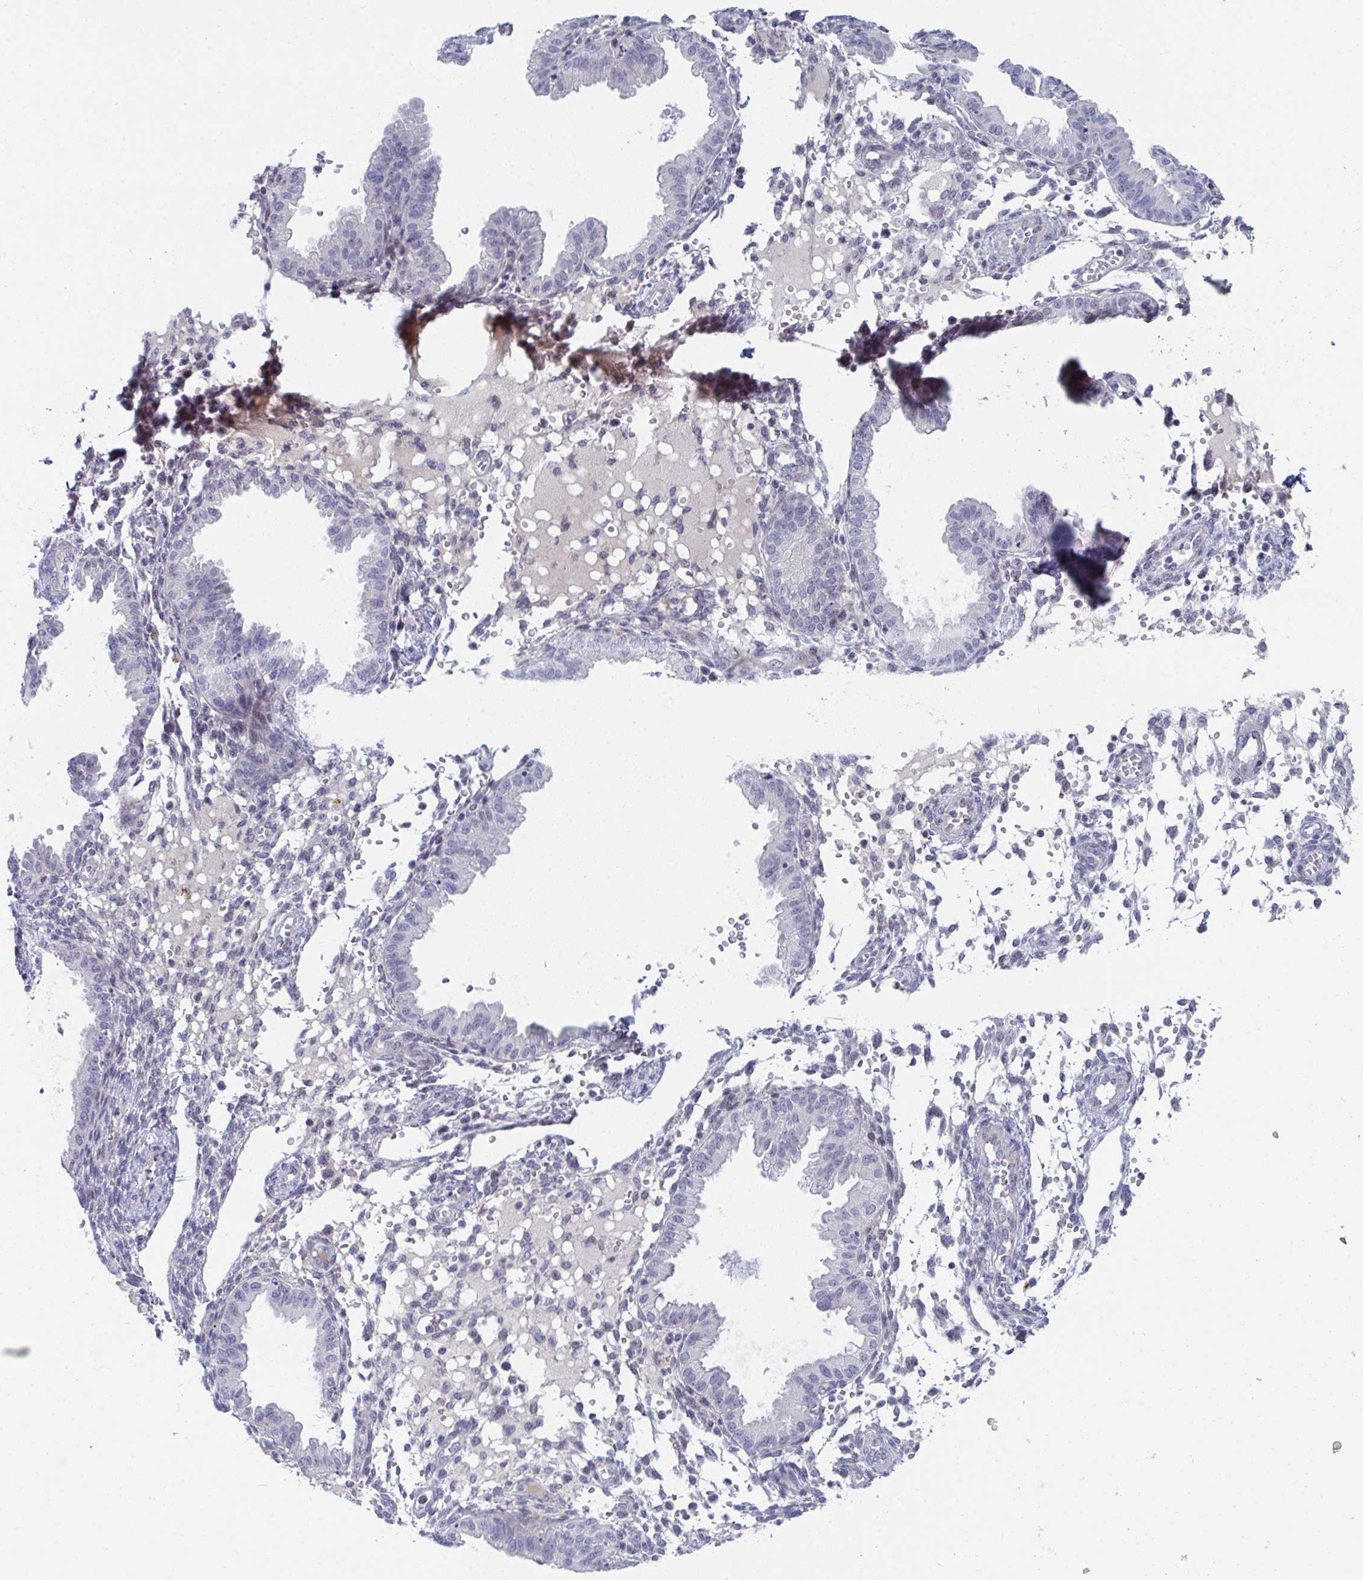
{"staining": {"intensity": "negative", "quantity": "none", "location": "none"}, "tissue": "endometrium", "cell_type": "Cells in endometrial stroma", "image_type": "normal", "snomed": [{"axis": "morphology", "description": "Normal tissue, NOS"}, {"axis": "topography", "description": "Endometrium"}], "caption": "Image shows no significant protein staining in cells in endometrial stroma of benign endometrium. Nuclei are stained in blue.", "gene": "CENPT", "patient": {"sex": "female", "age": 33}}